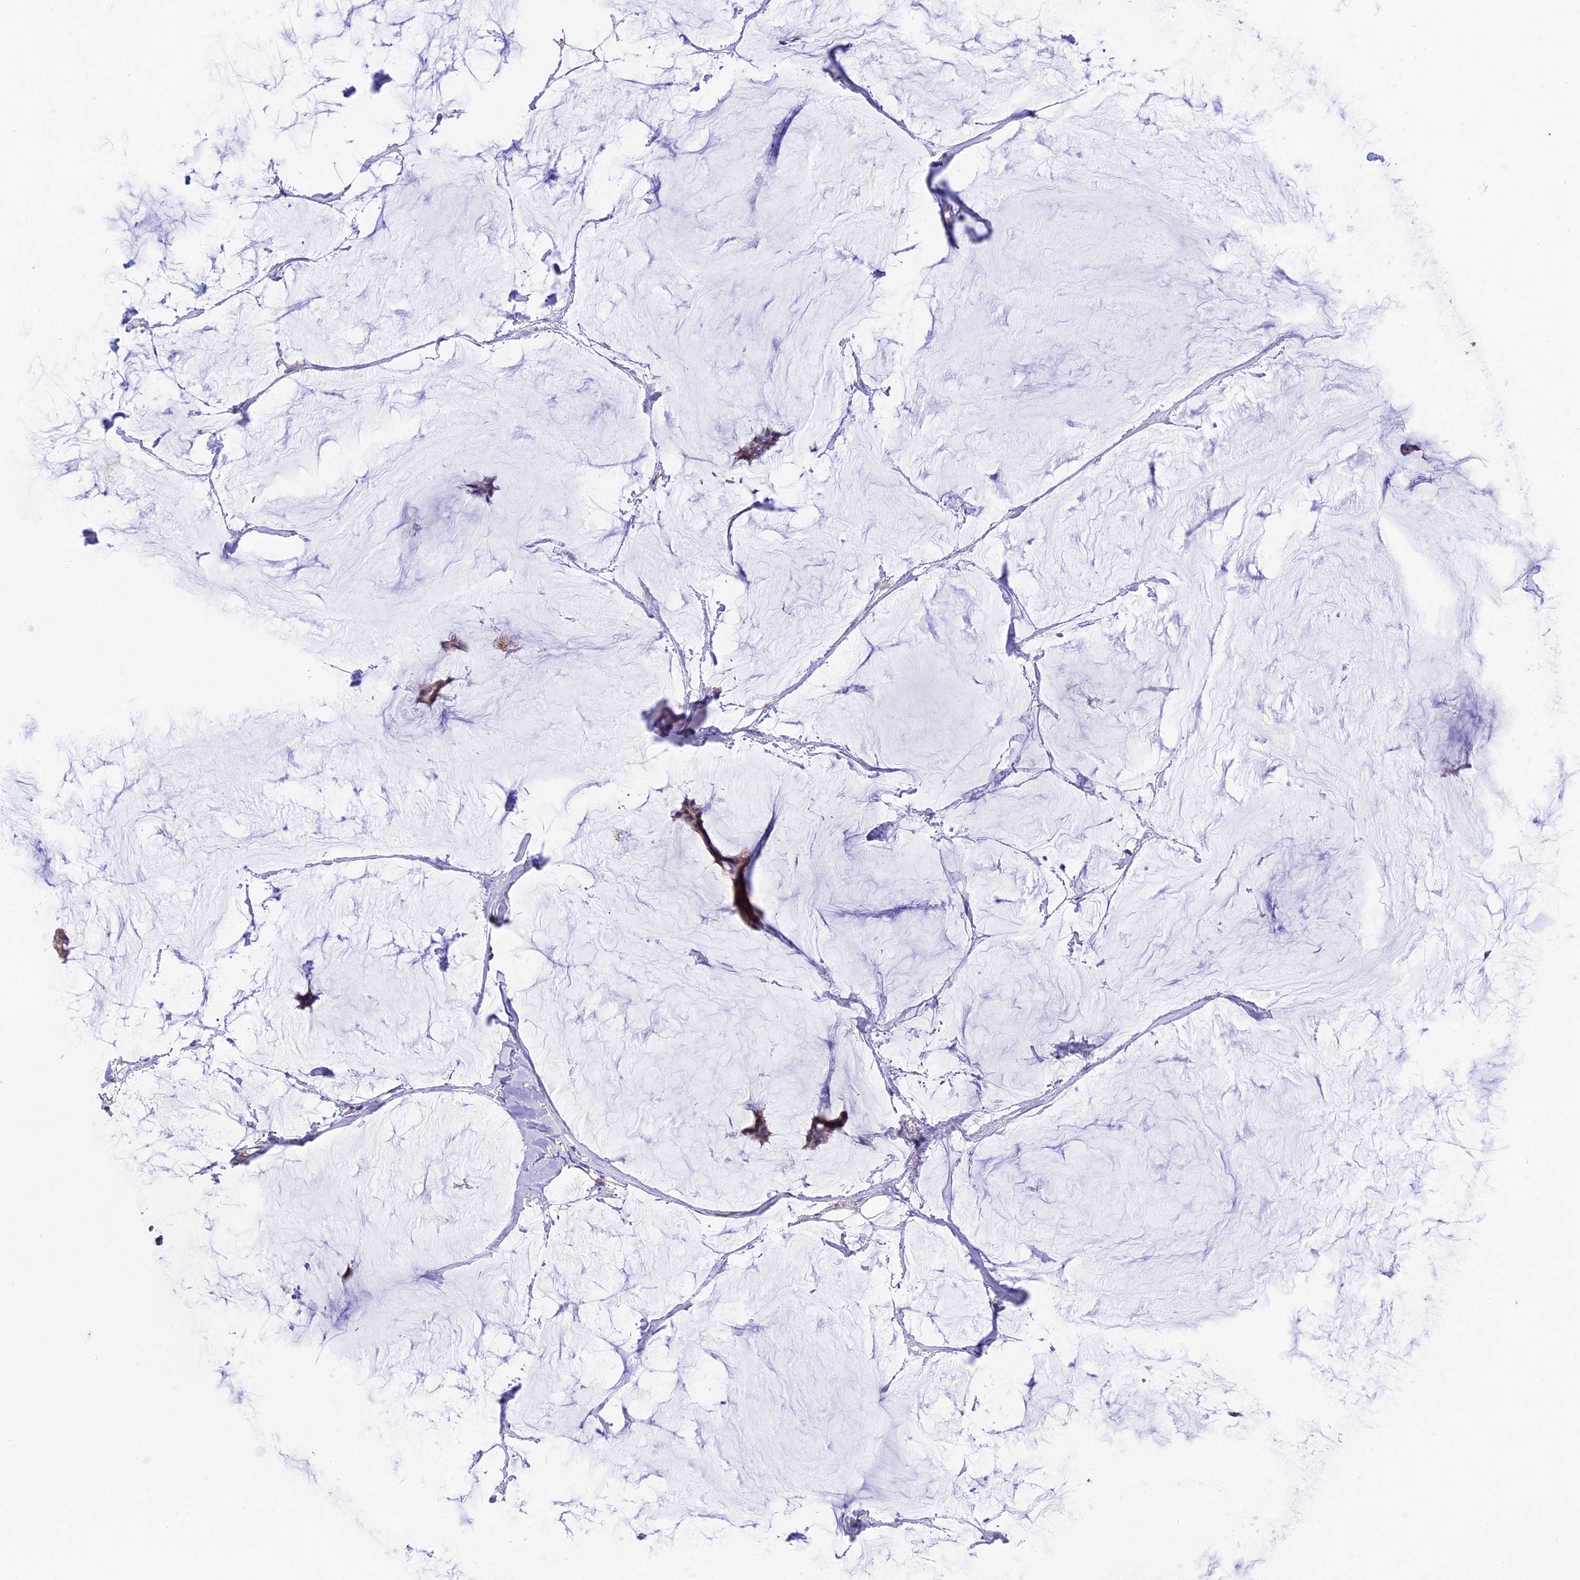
{"staining": {"intensity": "moderate", "quantity": ">75%", "location": "cytoplasmic/membranous"}, "tissue": "breast cancer", "cell_type": "Tumor cells", "image_type": "cancer", "snomed": [{"axis": "morphology", "description": "Duct carcinoma"}, {"axis": "topography", "description": "Breast"}], "caption": "Immunohistochemistry (IHC) image of breast cancer (infiltrating ductal carcinoma) stained for a protein (brown), which shows medium levels of moderate cytoplasmic/membranous positivity in about >75% of tumor cells.", "gene": "CYP2U1", "patient": {"sex": "female", "age": 93}}